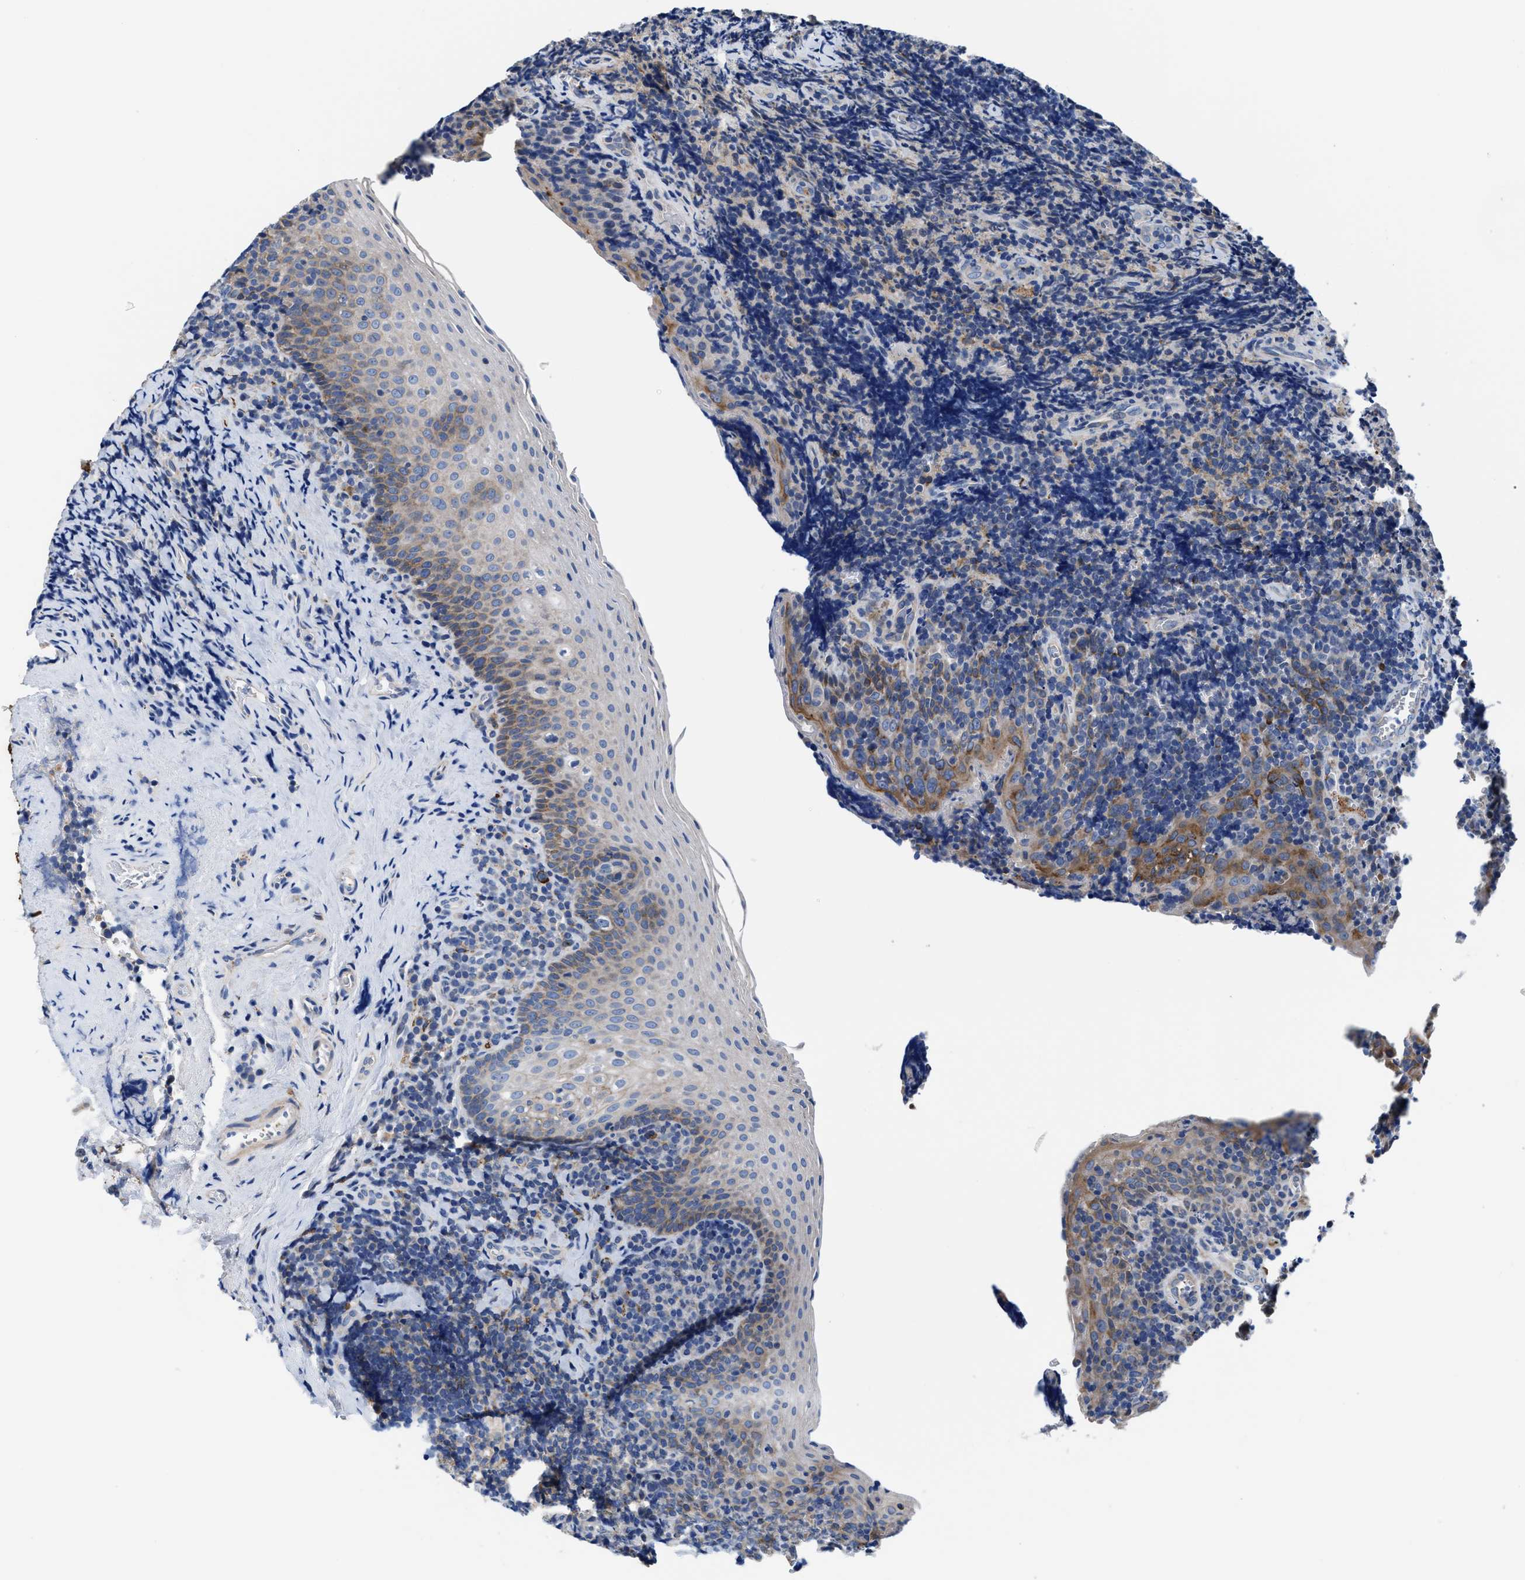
{"staining": {"intensity": "moderate", "quantity": "<25%", "location": "cytoplasmic/membranous"}, "tissue": "tonsil", "cell_type": "Germinal center cells", "image_type": "normal", "snomed": [{"axis": "morphology", "description": "Normal tissue, NOS"}, {"axis": "morphology", "description": "Inflammation, NOS"}, {"axis": "topography", "description": "Tonsil"}], "caption": "Immunohistochemistry (DAB) staining of unremarkable tonsil displays moderate cytoplasmic/membranous protein expression in about <25% of germinal center cells.", "gene": "TMEM30A", "patient": {"sex": "female", "age": 31}}